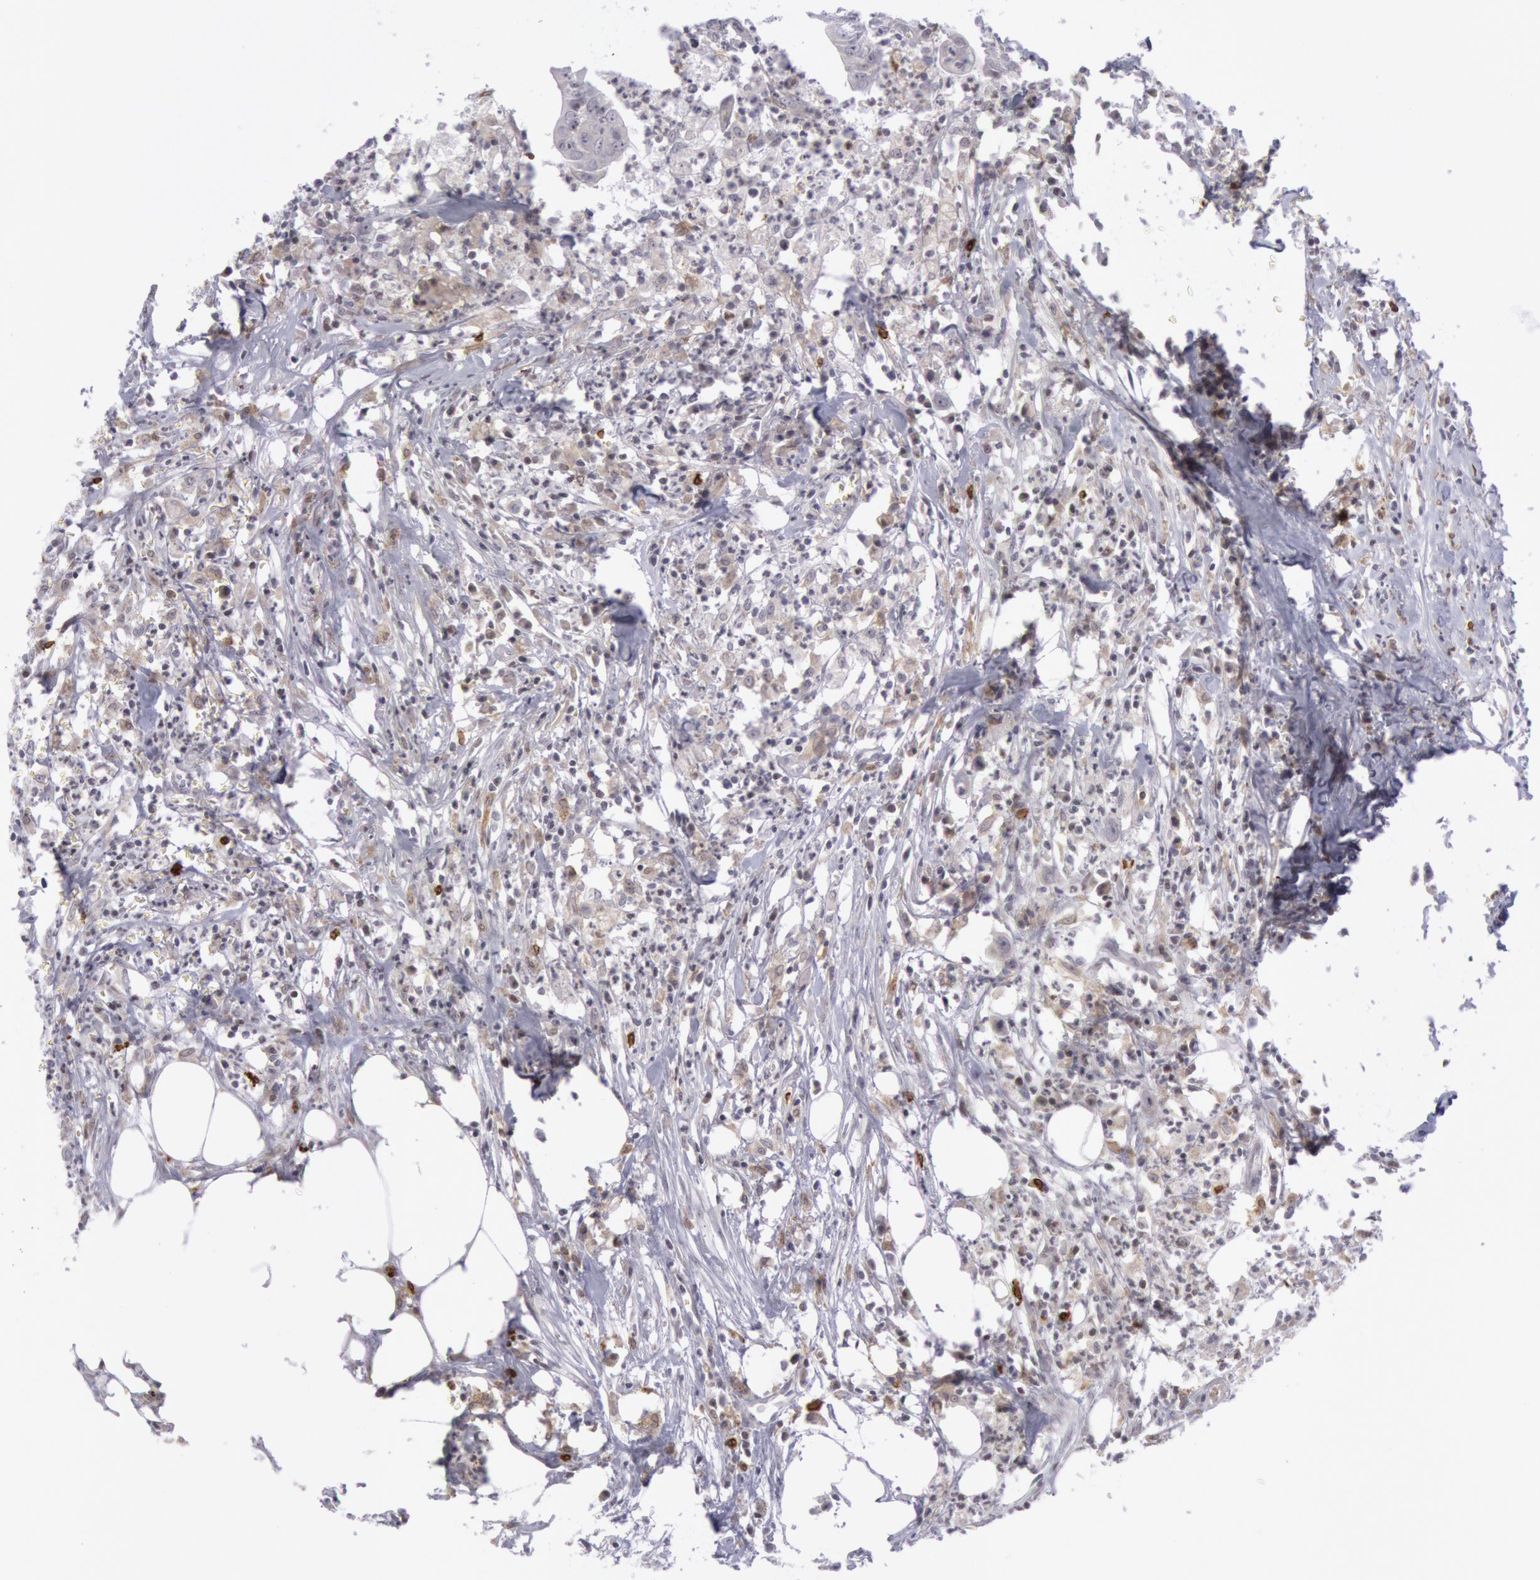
{"staining": {"intensity": "negative", "quantity": "none", "location": "none"}, "tissue": "colorectal cancer", "cell_type": "Tumor cells", "image_type": "cancer", "snomed": [{"axis": "morphology", "description": "Adenocarcinoma, NOS"}, {"axis": "topography", "description": "Colon"}], "caption": "Immunohistochemistry (IHC) of adenocarcinoma (colorectal) shows no expression in tumor cells.", "gene": "PTGS2", "patient": {"sex": "male", "age": 55}}